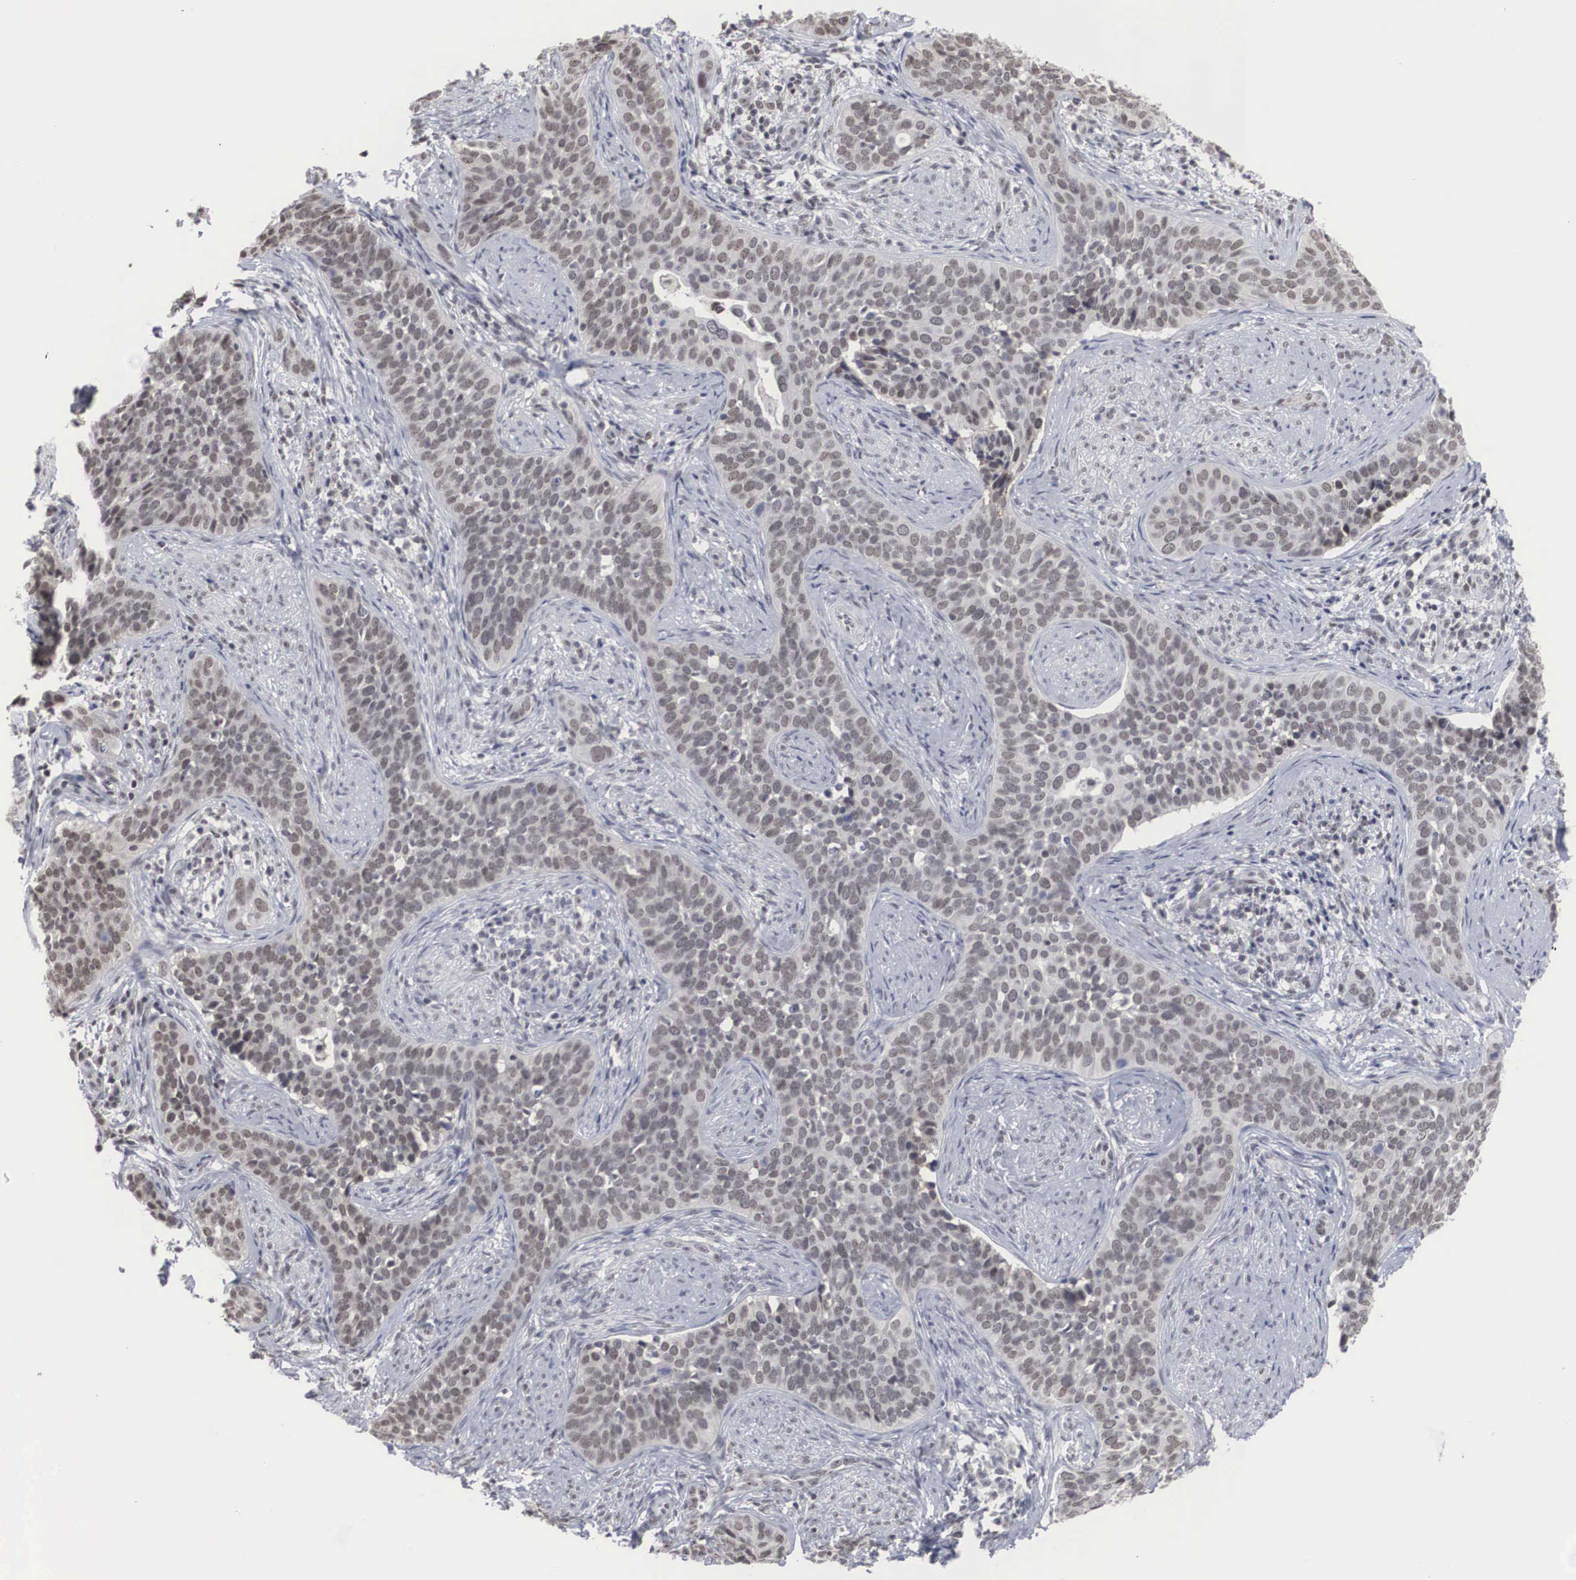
{"staining": {"intensity": "weak", "quantity": "25%-75%", "location": "nuclear"}, "tissue": "cervical cancer", "cell_type": "Tumor cells", "image_type": "cancer", "snomed": [{"axis": "morphology", "description": "Squamous cell carcinoma, NOS"}, {"axis": "topography", "description": "Cervix"}], "caption": "Weak nuclear protein staining is identified in approximately 25%-75% of tumor cells in cervical cancer (squamous cell carcinoma). Nuclei are stained in blue.", "gene": "AUTS2", "patient": {"sex": "female", "age": 31}}